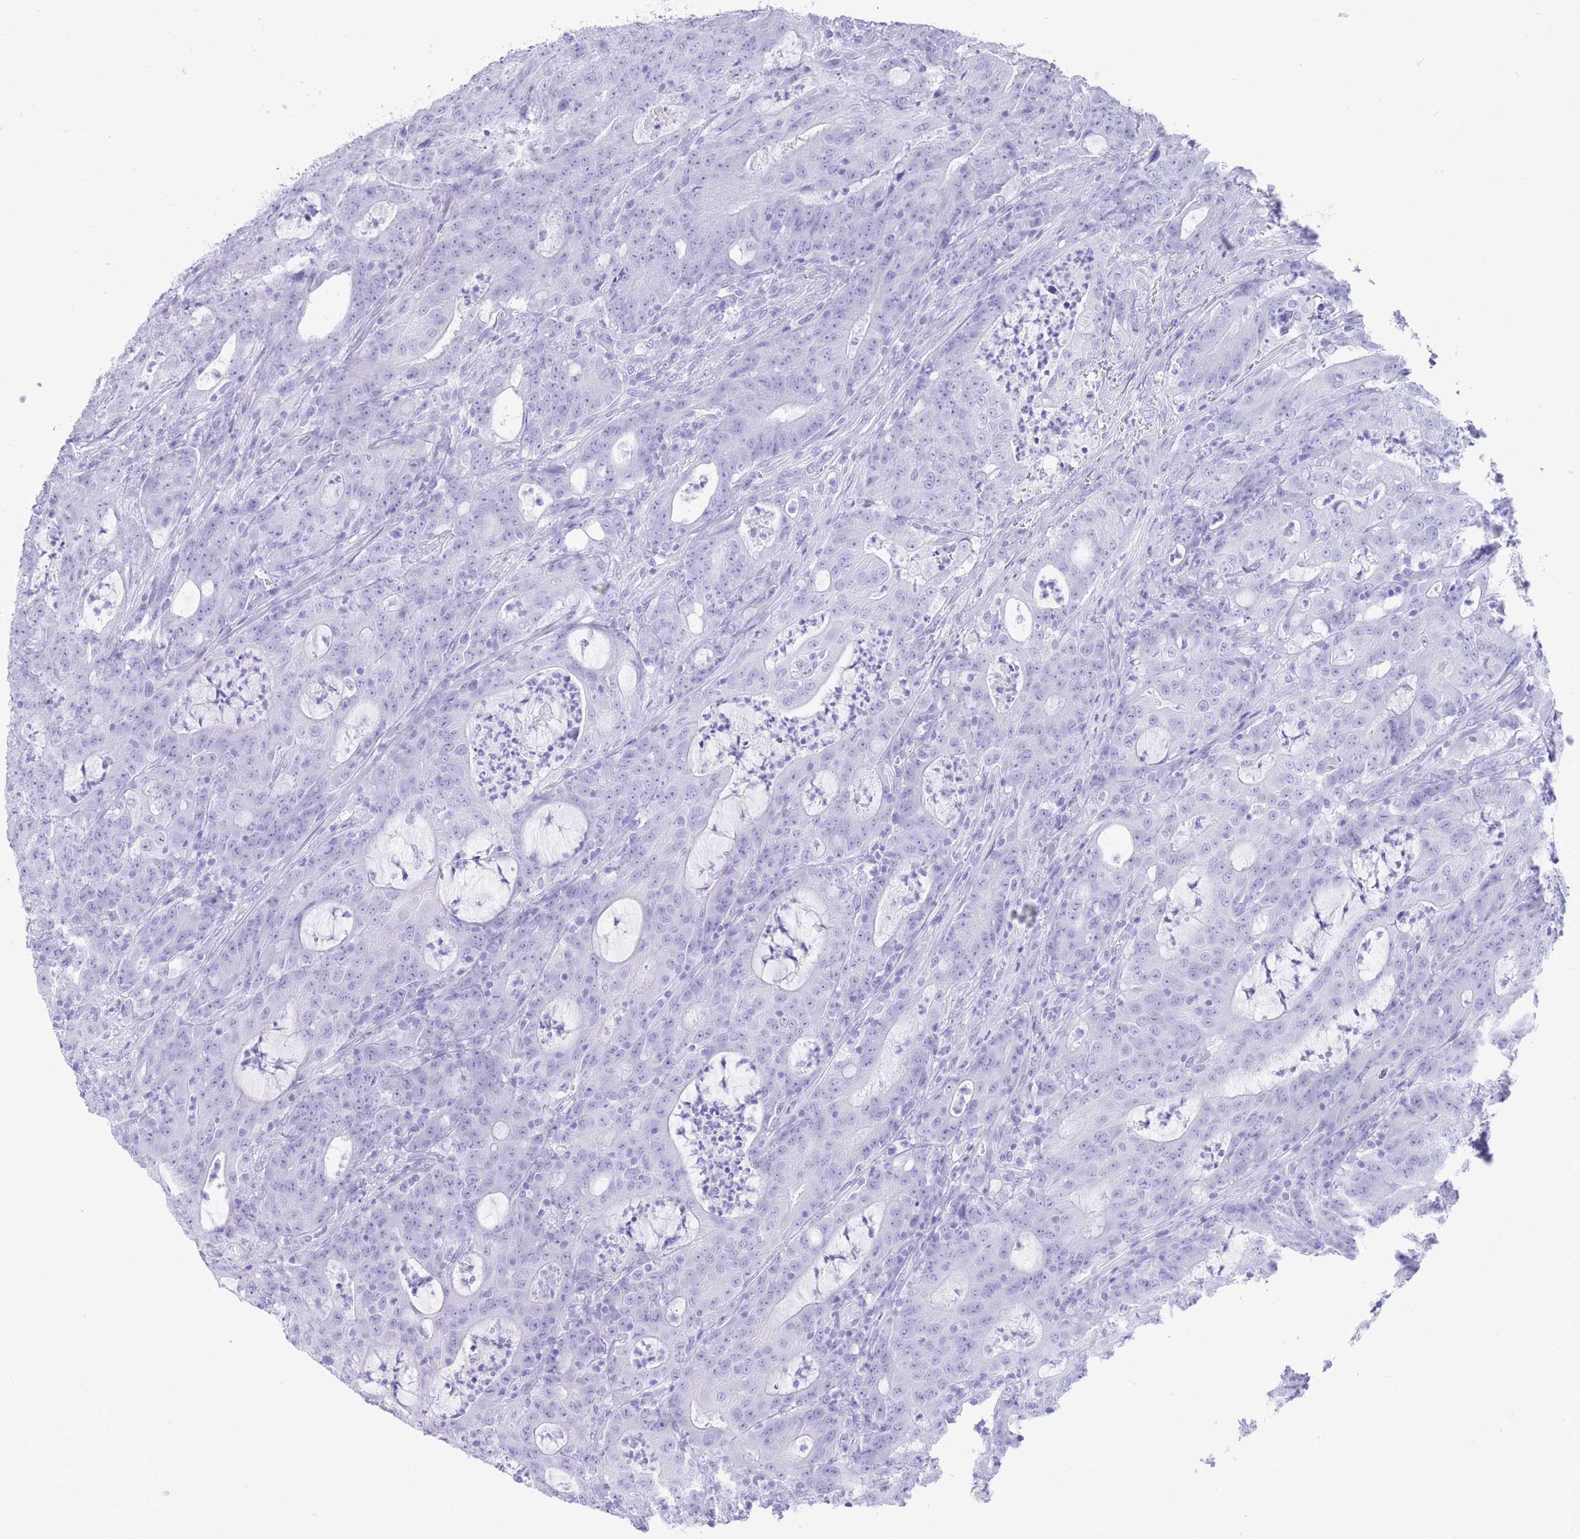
{"staining": {"intensity": "negative", "quantity": "none", "location": "none"}, "tissue": "colorectal cancer", "cell_type": "Tumor cells", "image_type": "cancer", "snomed": [{"axis": "morphology", "description": "Adenocarcinoma, NOS"}, {"axis": "topography", "description": "Colon"}], "caption": "An IHC photomicrograph of colorectal cancer is shown. There is no staining in tumor cells of colorectal cancer.", "gene": "ELOA2", "patient": {"sex": "male", "age": 83}}